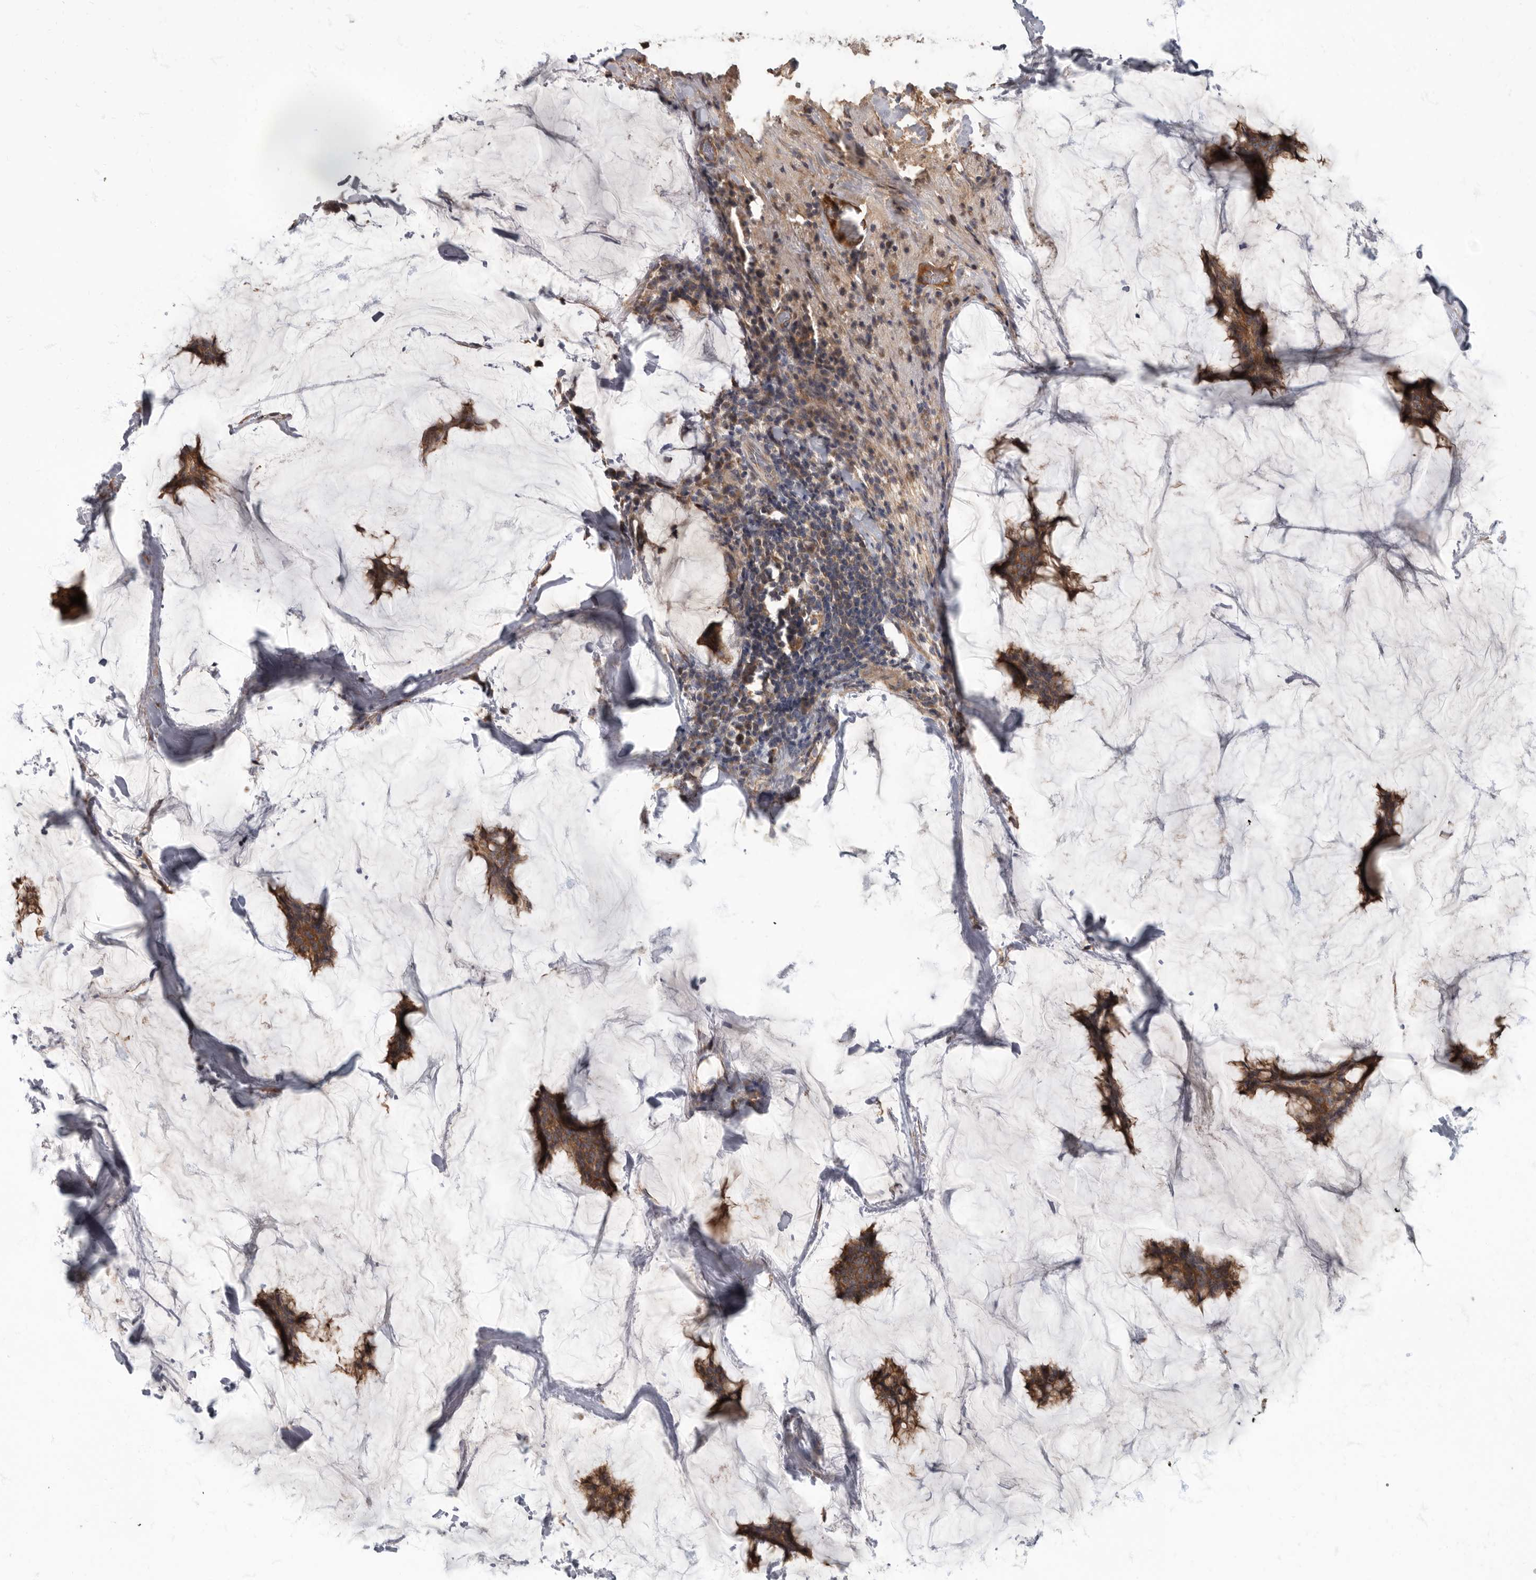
{"staining": {"intensity": "strong", "quantity": ">75%", "location": "cytoplasmic/membranous"}, "tissue": "breast cancer", "cell_type": "Tumor cells", "image_type": "cancer", "snomed": [{"axis": "morphology", "description": "Duct carcinoma"}, {"axis": "topography", "description": "Breast"}], "caption": "Immunohistochemical staining of human breast cancer displays high levels of strong cytoplasmic/membranous protein positivity in approximately >75% of tumor cells.", "gene": "DAAM1", "patient": {"sex": "female", "age": 93}}